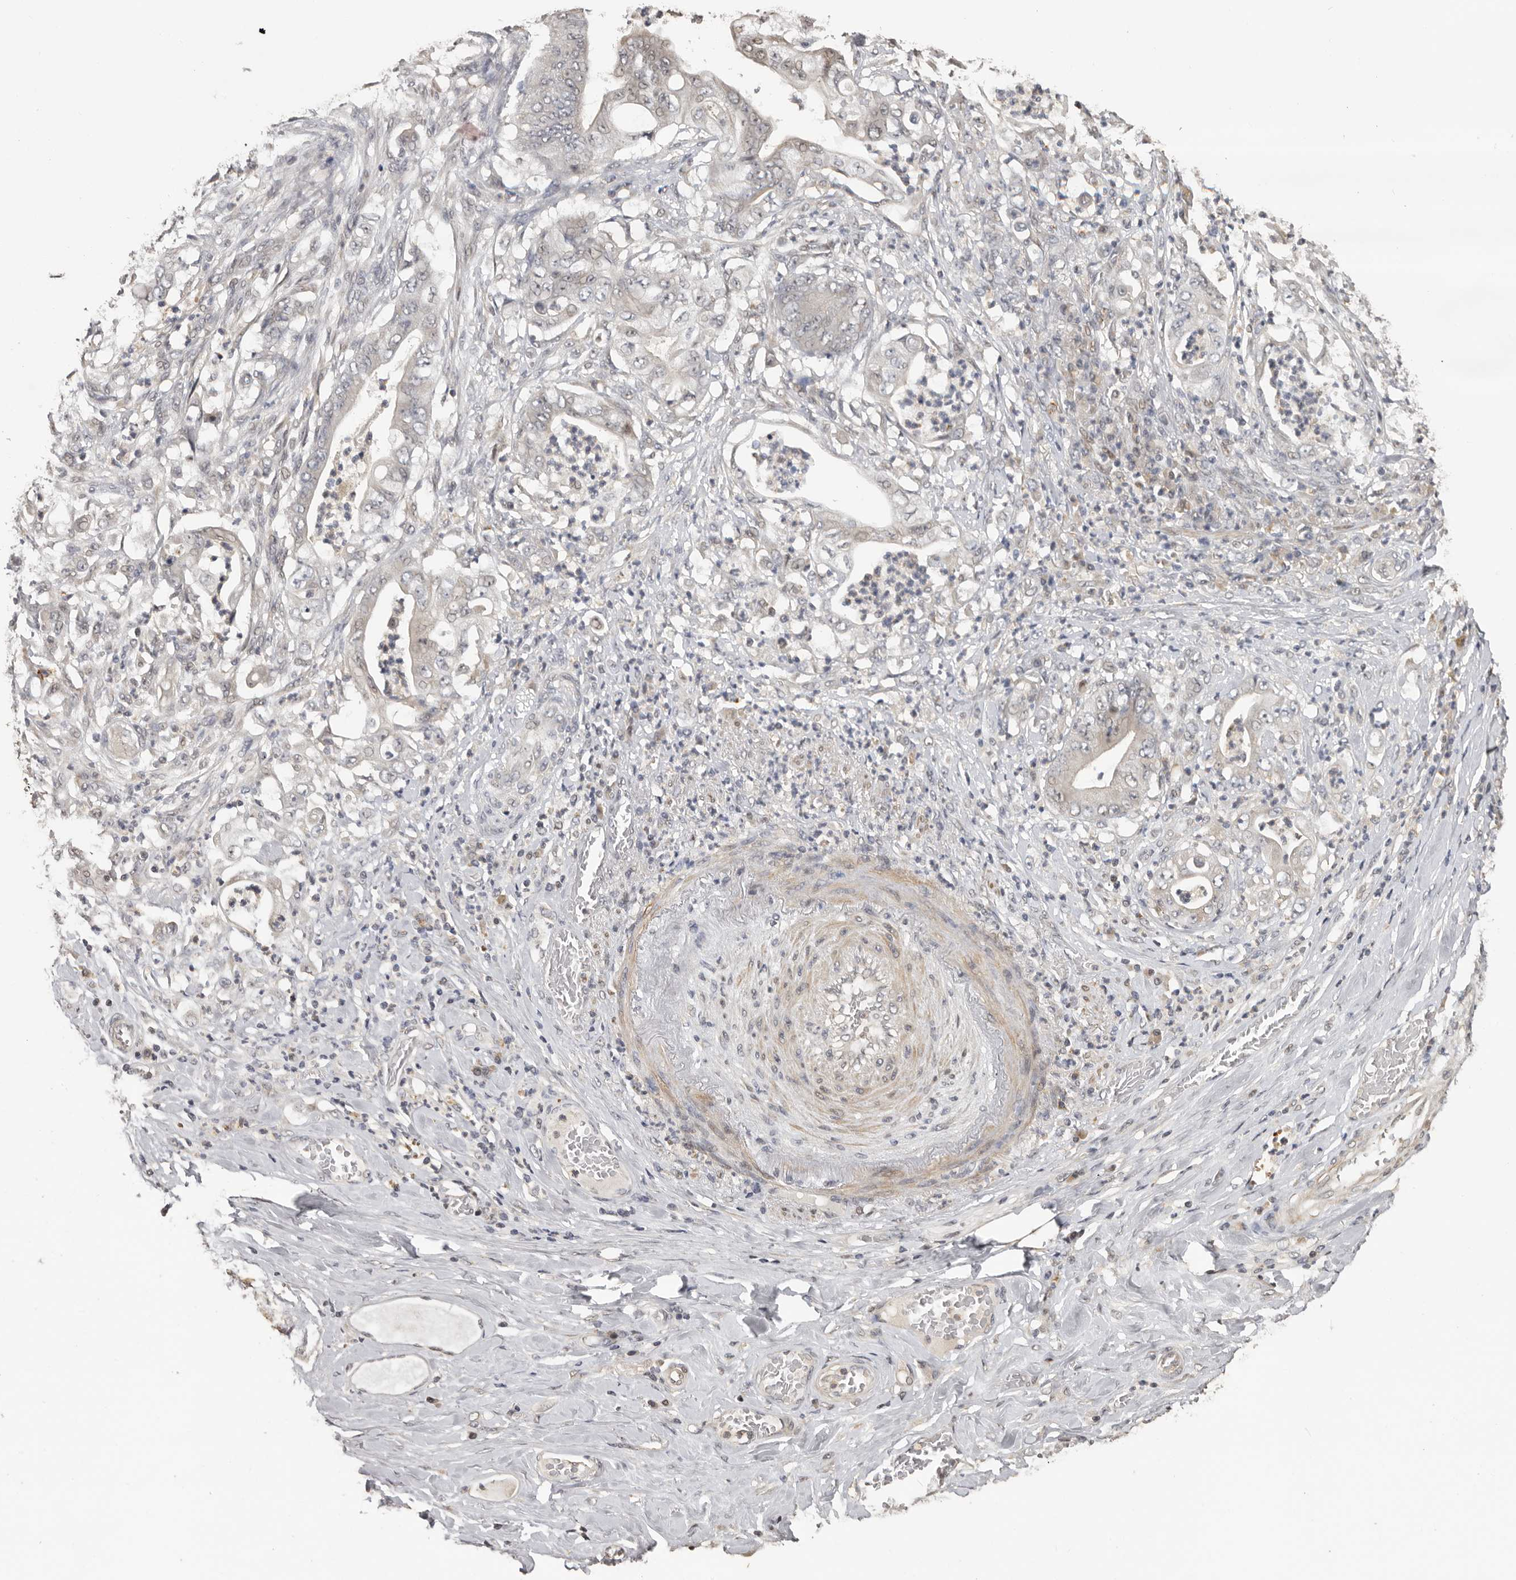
{"staining": {"intensity": "weak", "quantity": "<25%", "location": "cytoplasmic/membranous,nuclear"}, "tissue": "stomach cancer", "cell_type": "Tumor cells", "image_type": "cancer", "snomed": [{"axis": "morphology", "description": "Adenocarcinoma, NOS"}, {"axis": "topography", "description": "Stomach"}], "caption": "Adenocarcinoma (stomach) was stained to show a protein in brown. There is no significant staining in tumor cells.", "gene": "KIF2B", "patient": {"sex": "female", "age": 73}}